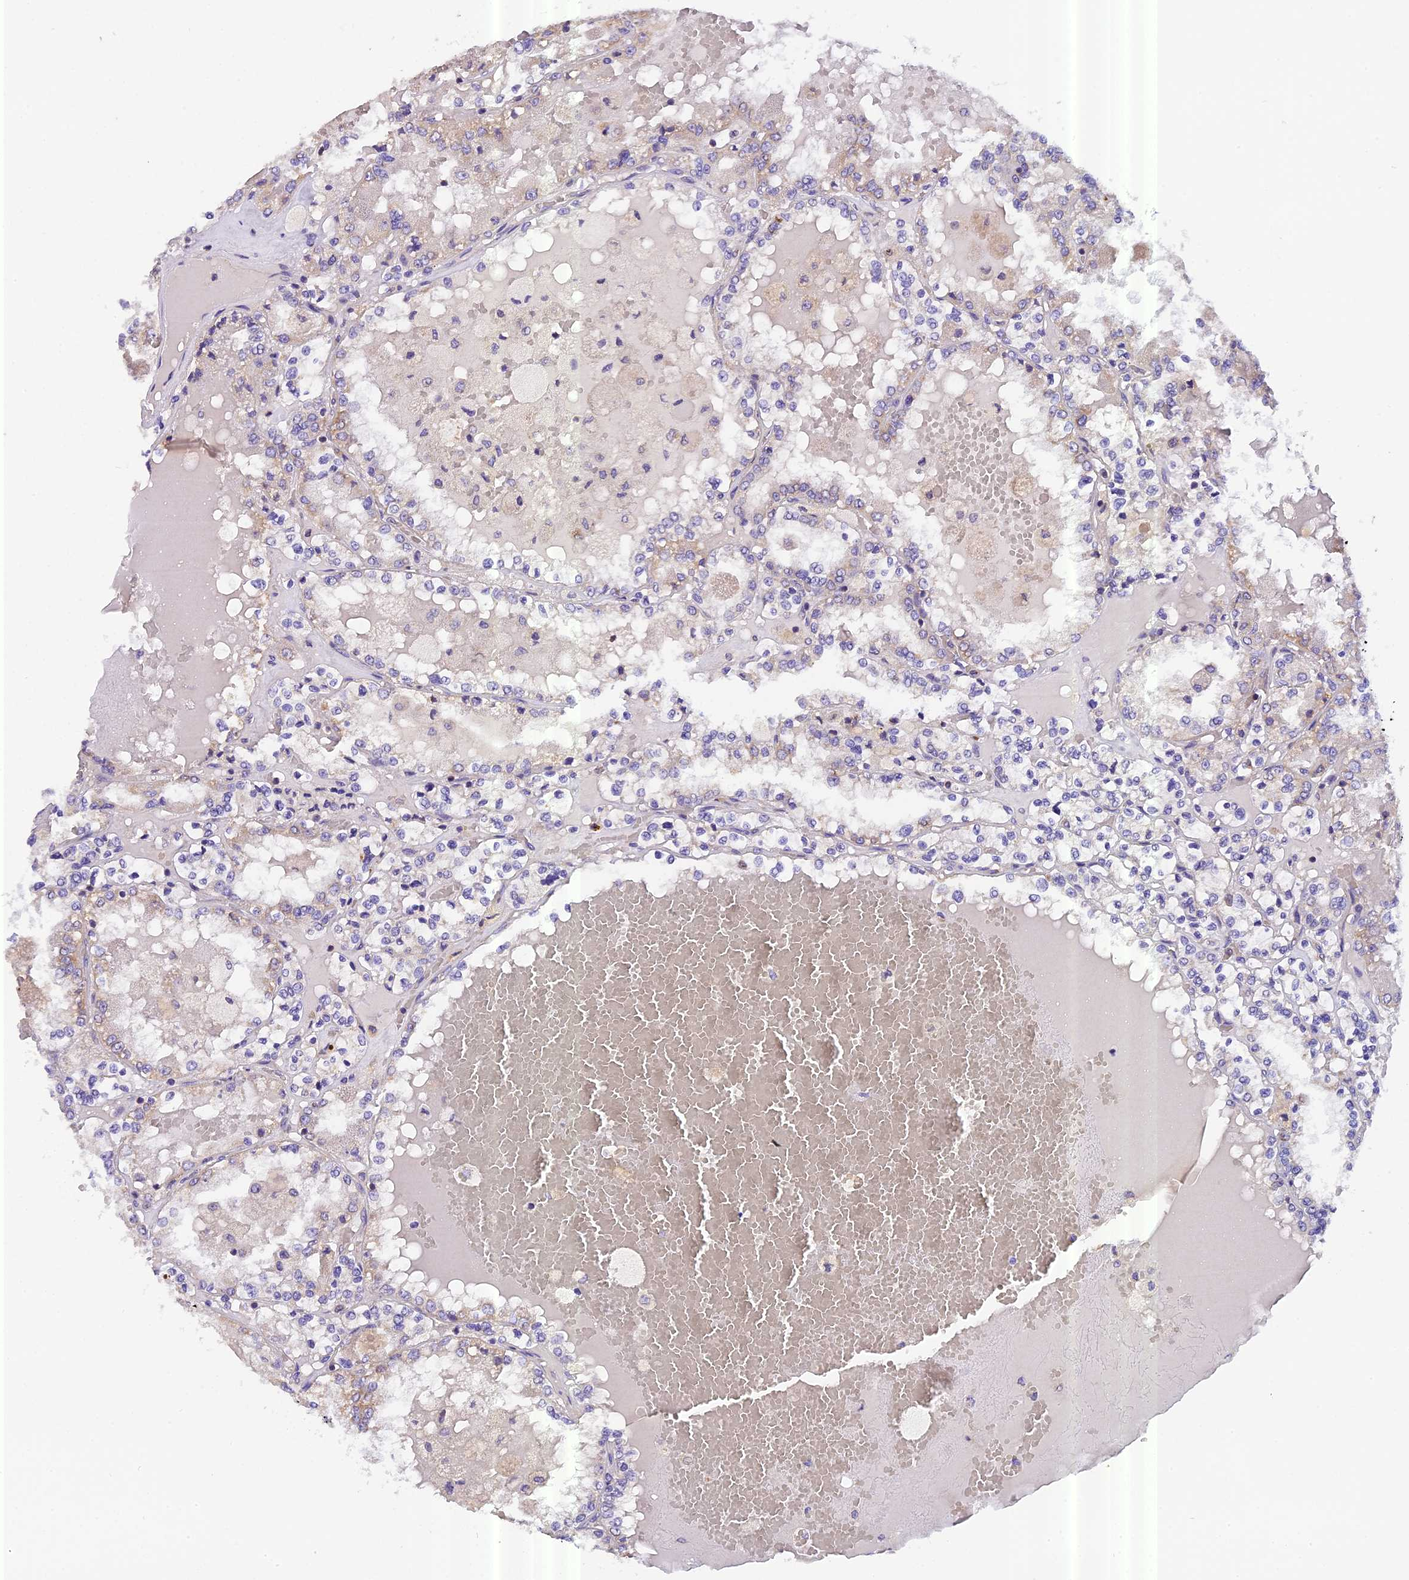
{"staining": {"intensity": "negative", "quantity": "none", "location": "none"}, "tissue": "renal cancer", "cell_type": "Tumor cells", "image_type": "cancer", "snomed": [{"axis": "morphology", "description": "Adenocarcinoma, NOS"}, {"axis": "topography", "description": "Kidney"}], "caption": "A histopathology image of renal cancer stained for a protein reveals no brown staining in tumor cells.", "gene": "MGME1", "patient": {"sex": "female", "age": 56}}